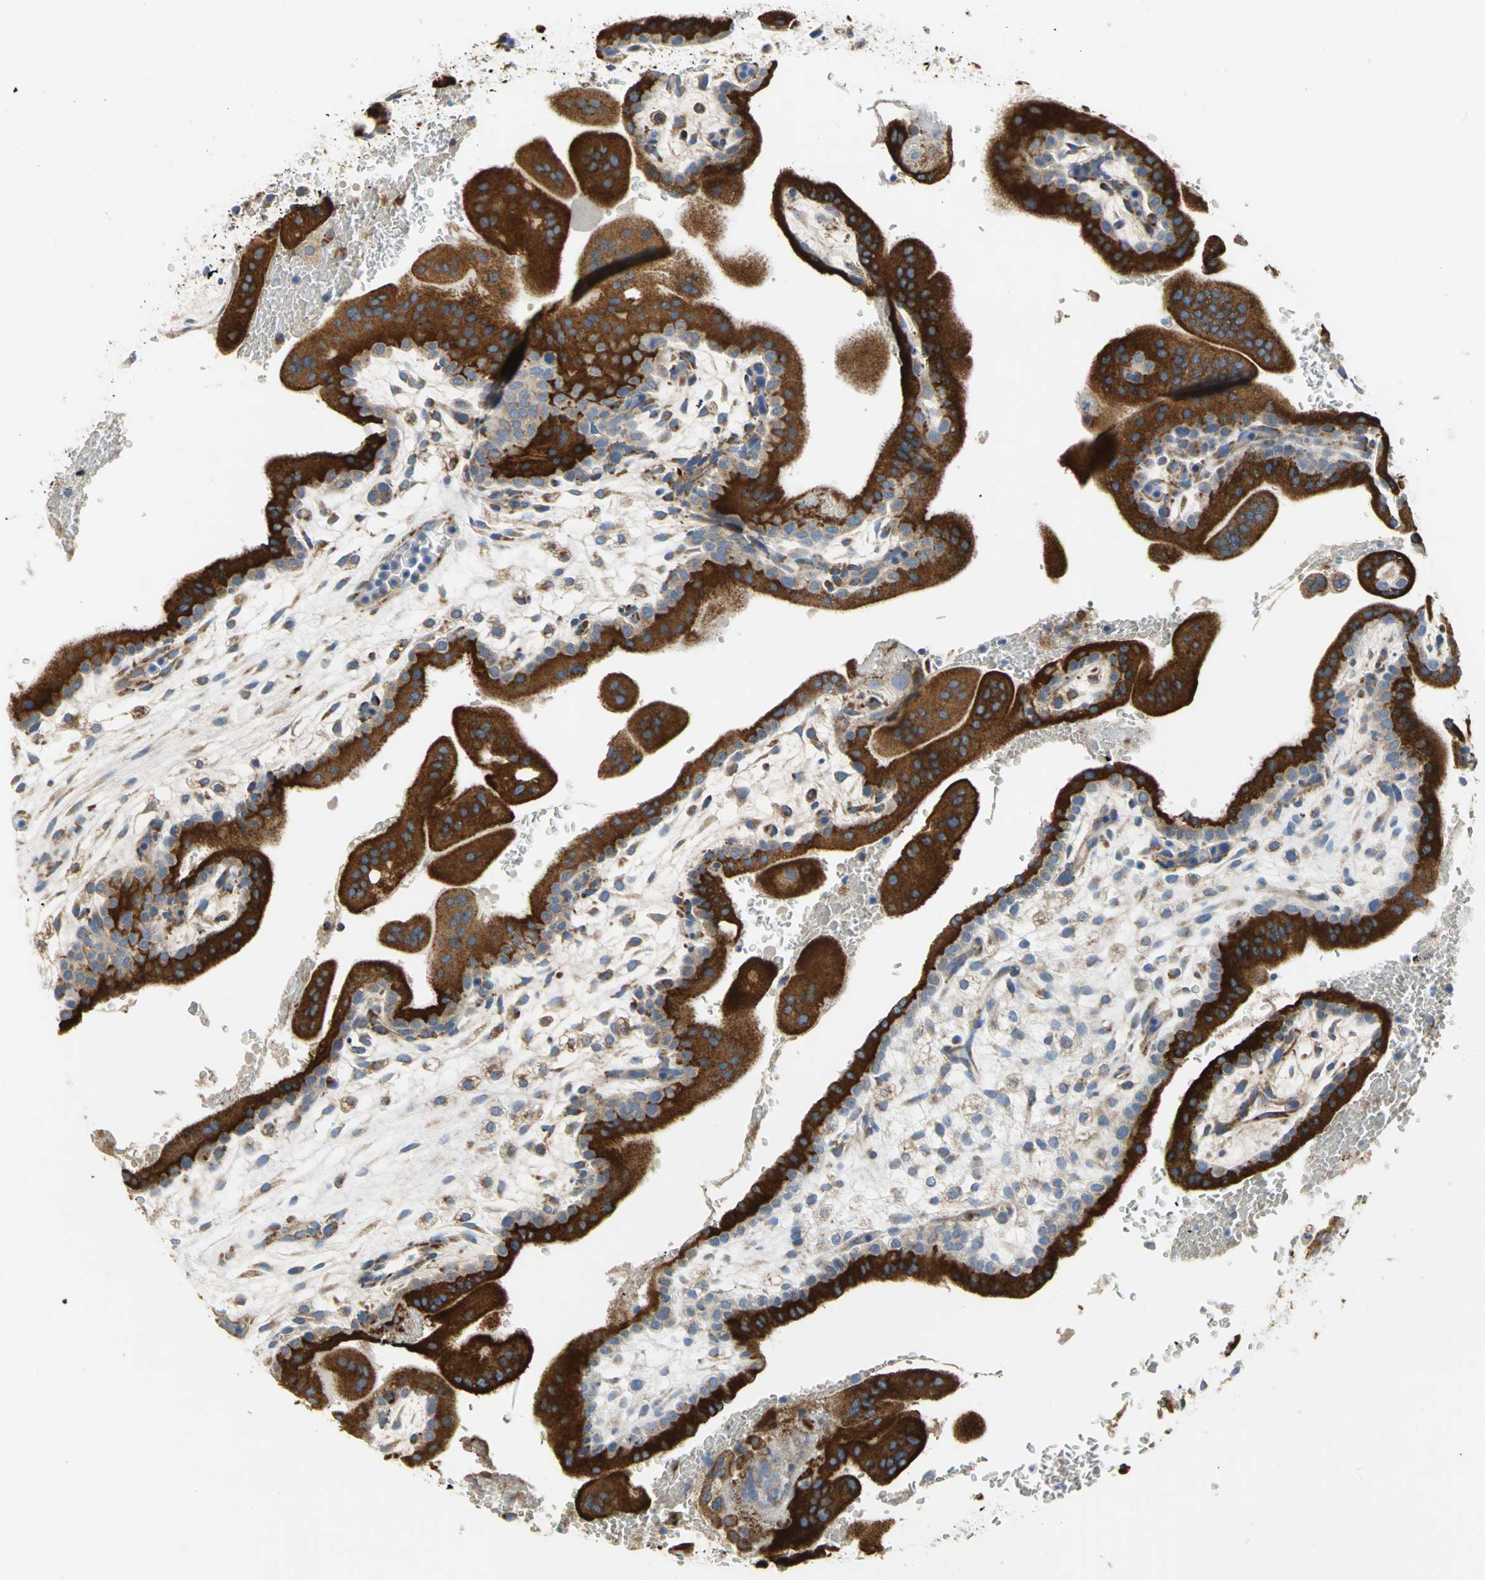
{"staining": {"intensity": "strong", "quantity": ">75%", "location": "cytoplasmic/membranous"}, "tissue": "placenta", "cell_type": "Trophoblastic cells", "image_type": "normal", "snomed": [{"axis": "morphology", "description": "Normal tissue, NOS"}, {"axis": "topography", "description": "Placenta"}], "caption": "Immunohistochemical staining of unremarkable human placenta displays >75% levels of strong cytoplasmic/membranous protein expression in approximately >75% of trophoblastic cells. (DAB IHC, brown staining for protein, blue staining for nuclei).", "gene": "TULP4", "patient": {"sex": "female", "age": 35}}